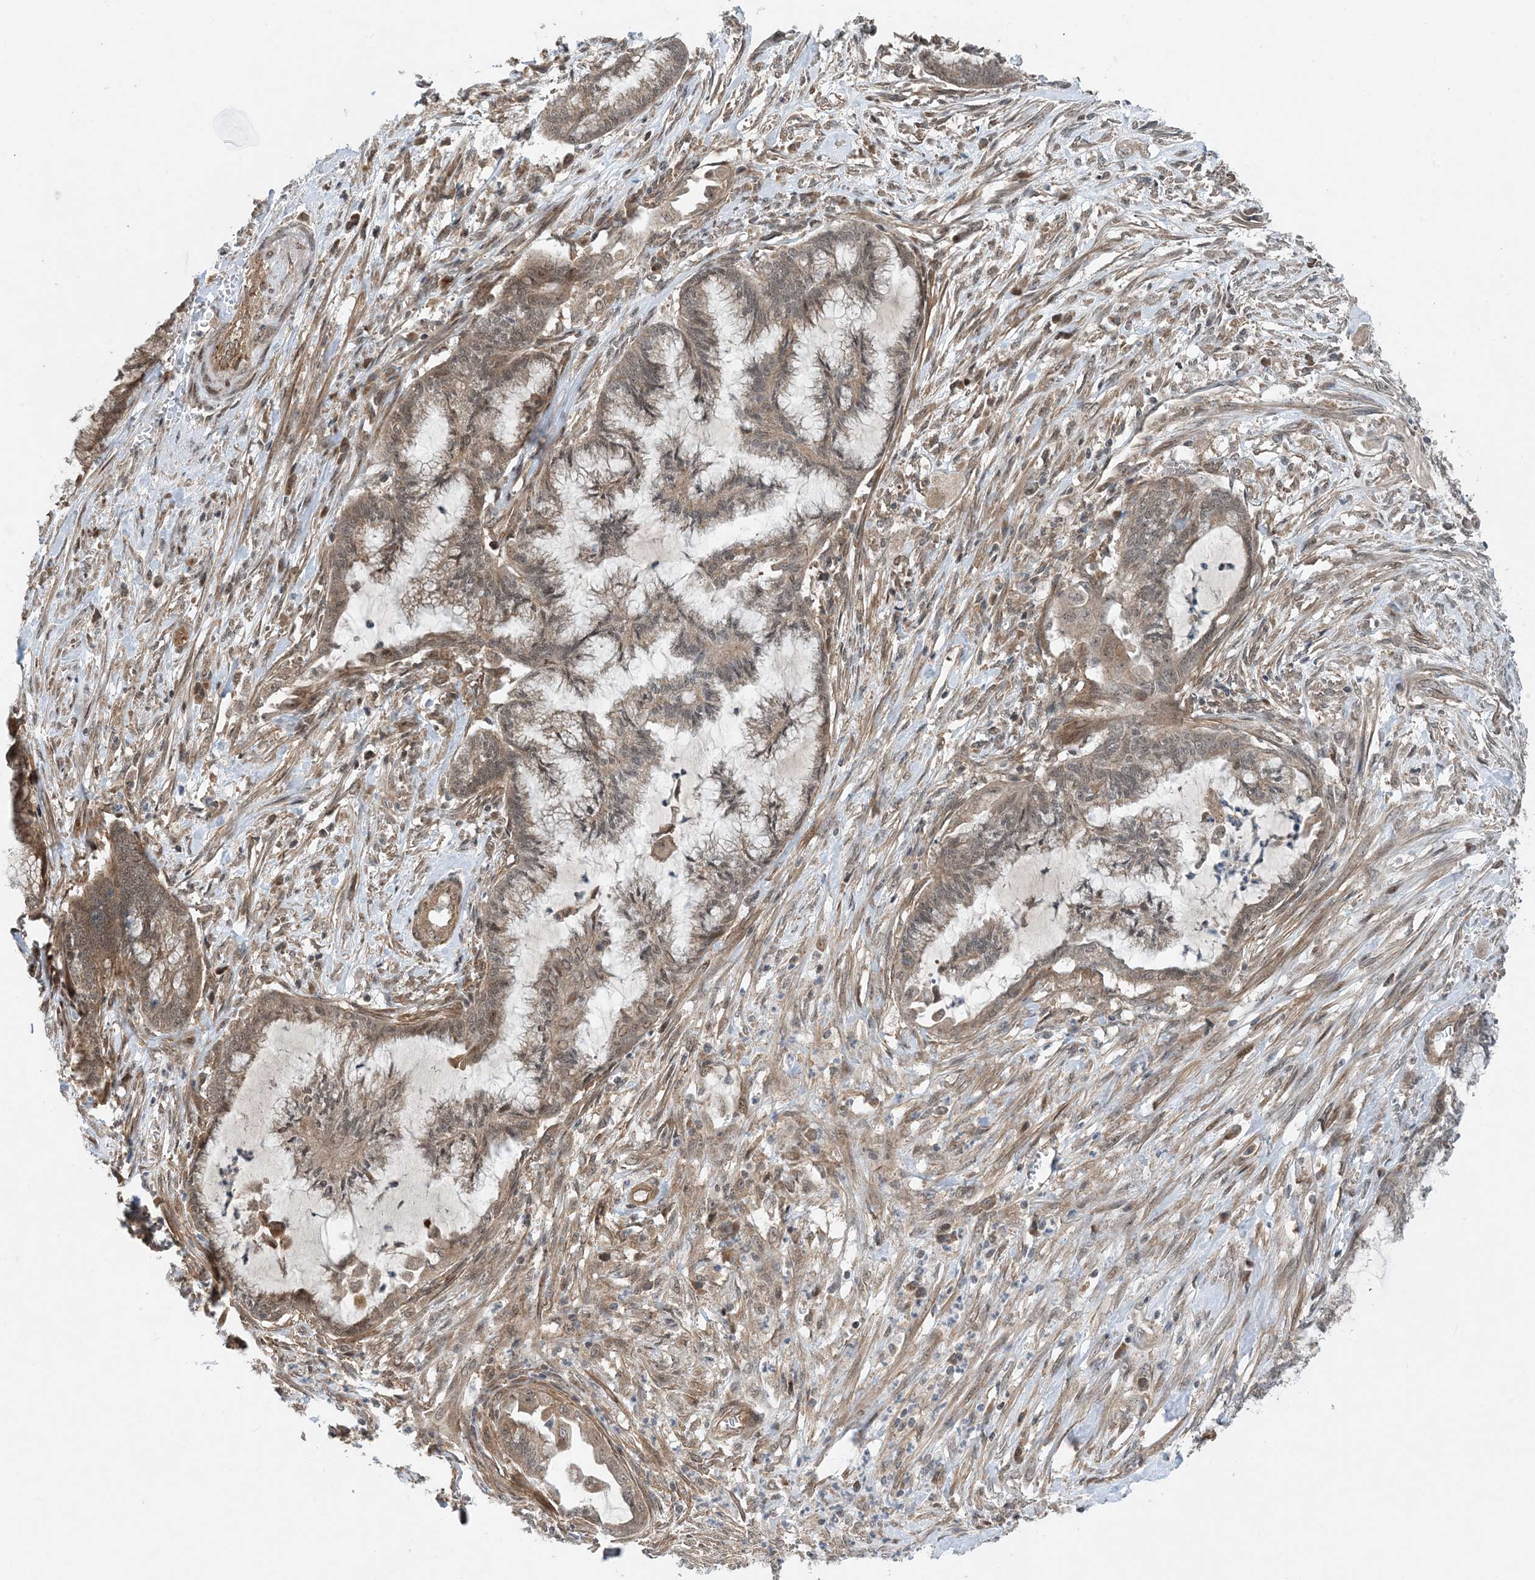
{"staining": {"intensity": "weak", "quantity": "<25%", "location": "cytoplasmic/membranous"}, "tissue": "endometrial cancer", "cell_type": "Tumor cells", "image_type": "cancer", "snomed": [{"axis": "morphology", "description": "Adenocarcinoma, NOS"}, {"axis": "topography", "description": "Endometrium"}], "caption": "Human adenocarcinoma (endometrial) stained for a protein using immunohistochemistry (IHC) reveals no positivity in tumor cells.", "gene": "HEMK1", "patient": {"sex": "female", "age": 86}}